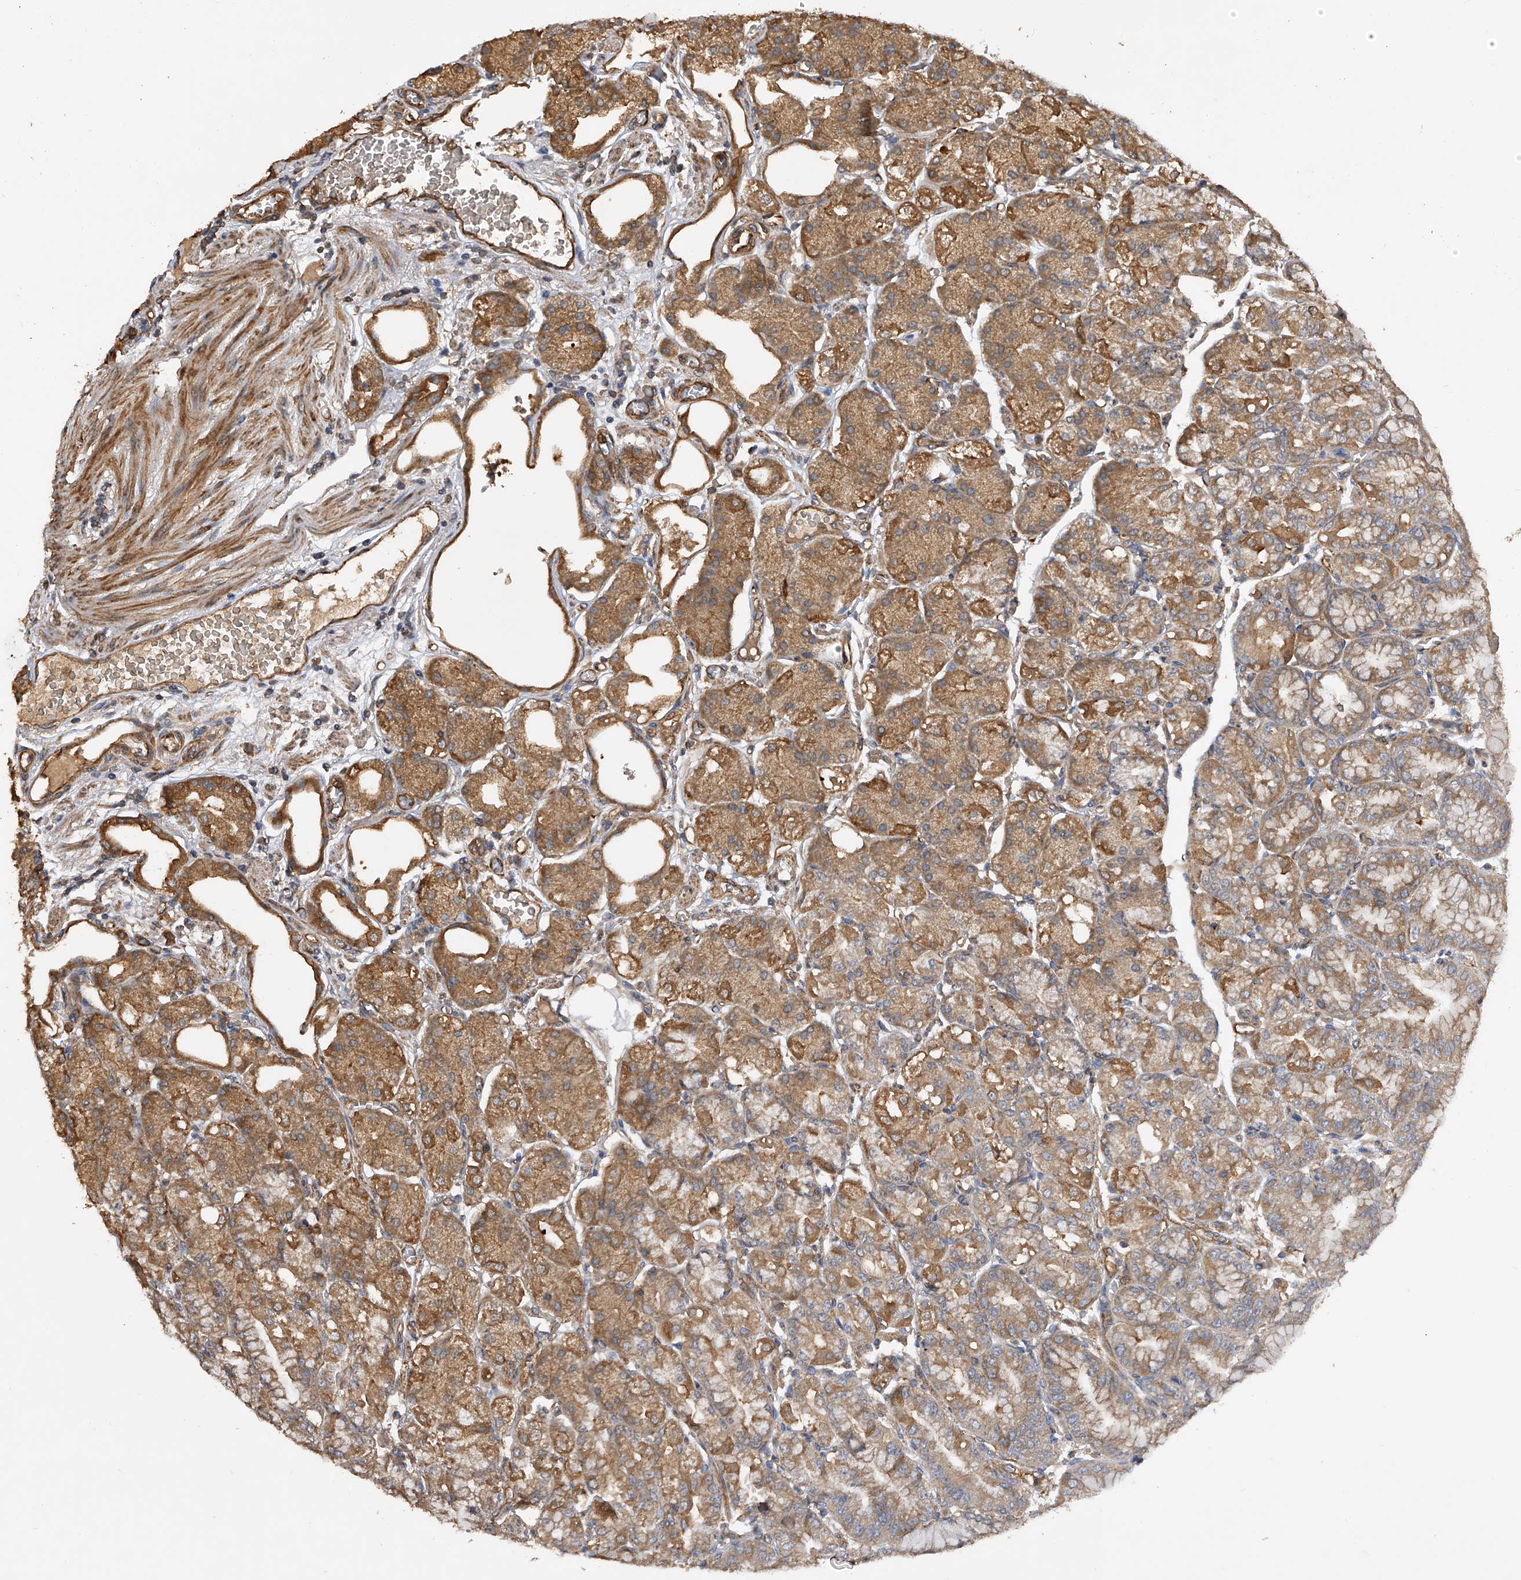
{"staining": {"intensity": "moderate", "quantity": ">75%", "location": "cytoplasmic/membranous"}, "tissue": "stomach", "cell_type": "Glandular cells", "image_type": "normal", "snomed": [{"axis": "morphology", "description": "Normal tissue, NOS"}, {"axis": "topography", "description": "Stomach, lower"}], "caption": "IHC staining of benign stomach, which shows medium levels of moderate cytoplasmic/membranous positivity in approximately >75% of glandular cells indicating moderate cytoplasmic/membranous protein staining. The staining was performed using DAB (3,3'-diaminobenzidine) (brown) for protein detection and nuclei were counterstained in hematoxylin (blue).", "gene": "PTPRA", "patient": {"sex": "male", "age": 71}}